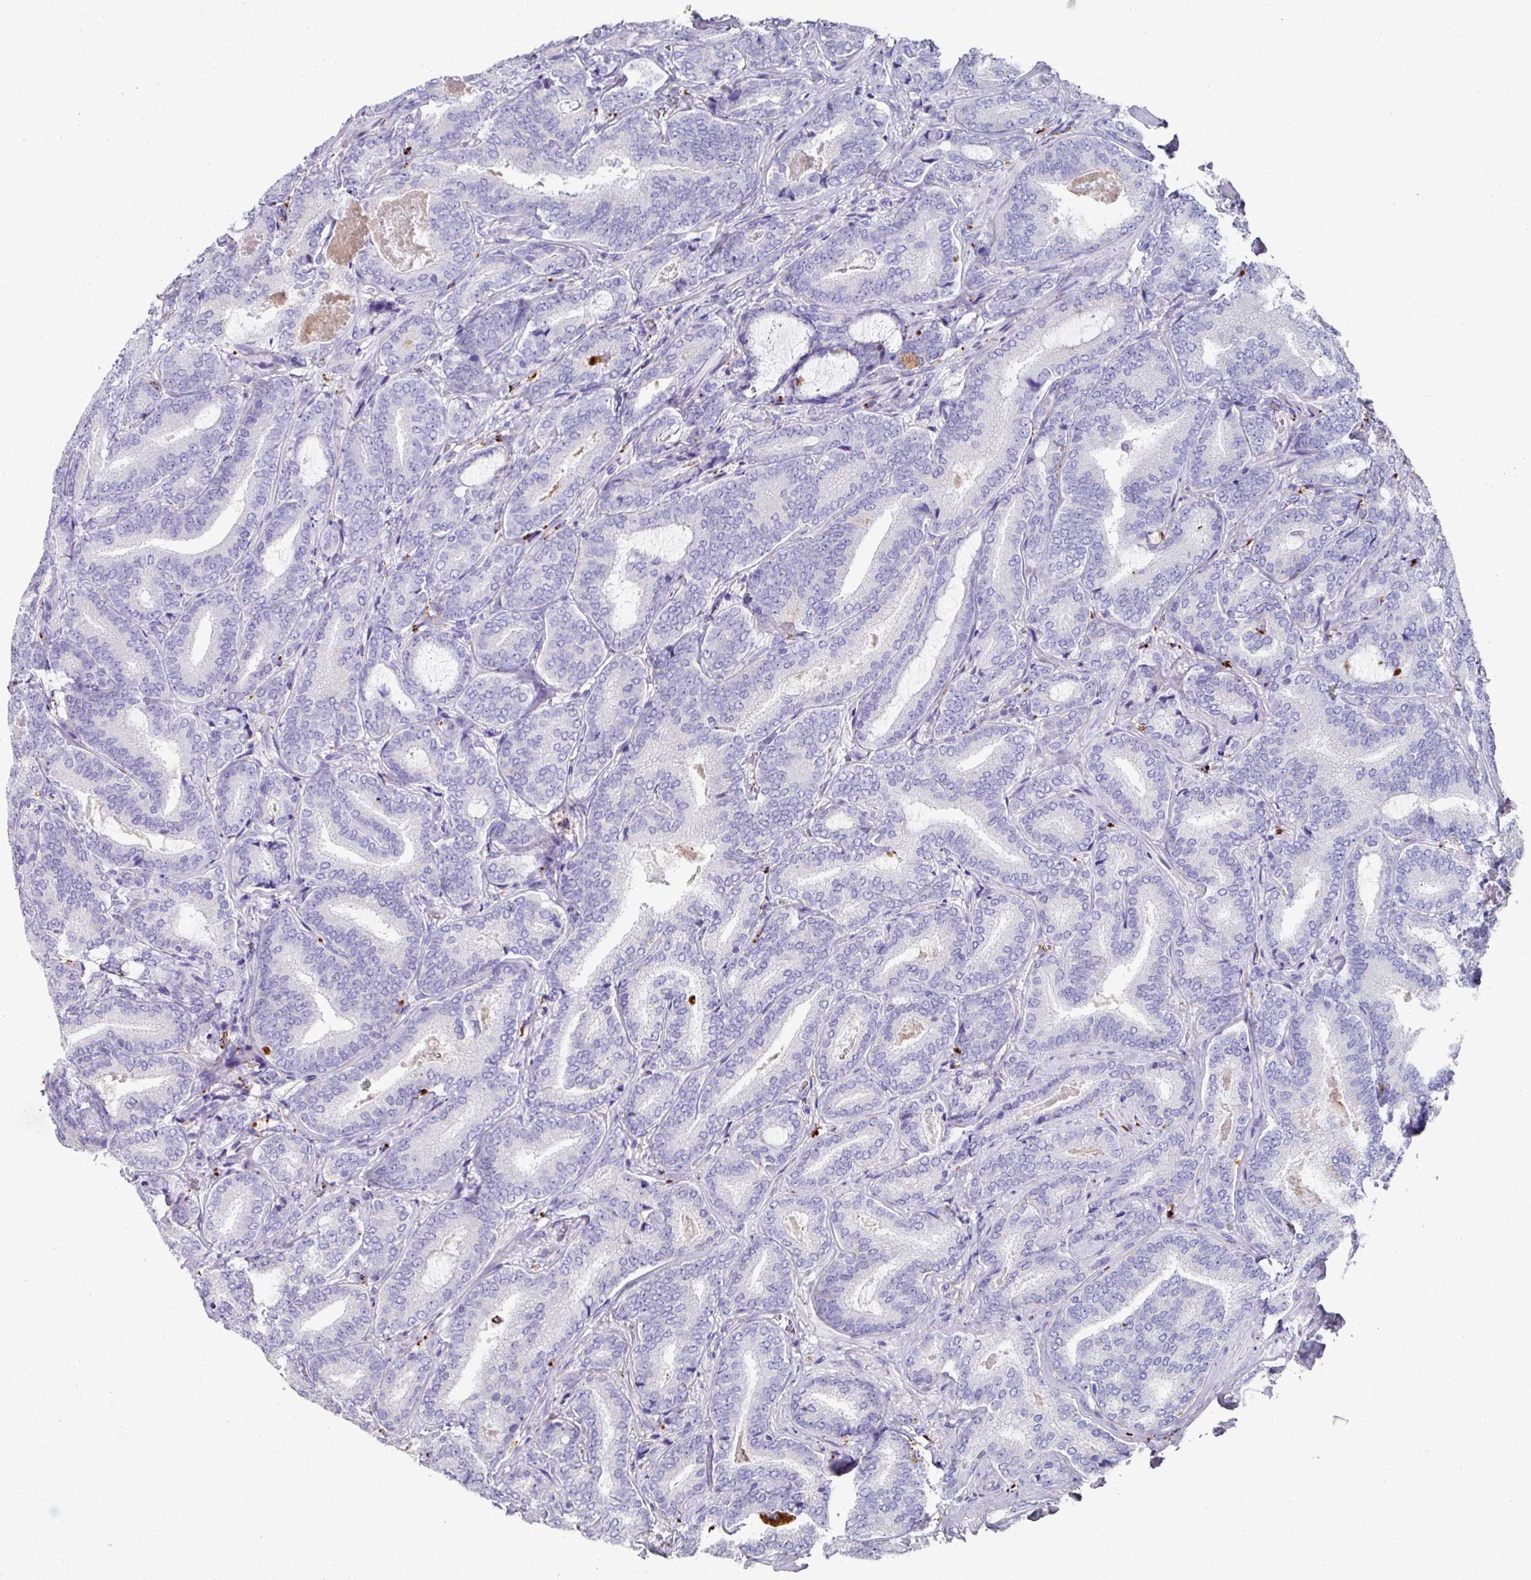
{"staining": {"intensity": "negative", "quantity": "none", "location": "none"}, "tissue": "prostate cancer", "cell_type": "Tumor cells", "image_type": "cancer", "snomed": [{"axis": "morphology", "description": "Adenocarcinoma, Low grade"}, {"axis": "topography", "description": "Prostate and seminal vesicle, NOS"}], "caption": "This histopathology image is of prostate cancer (adenocarcinoma (low-grade)) stained with immunohistochemistry (IHC) to label a protein in brown with the nuclei are counter-stained blue. There is no staining in tumor cells.", "gene": "CPVL", "patient": {"sex": "male", "age": 61}}